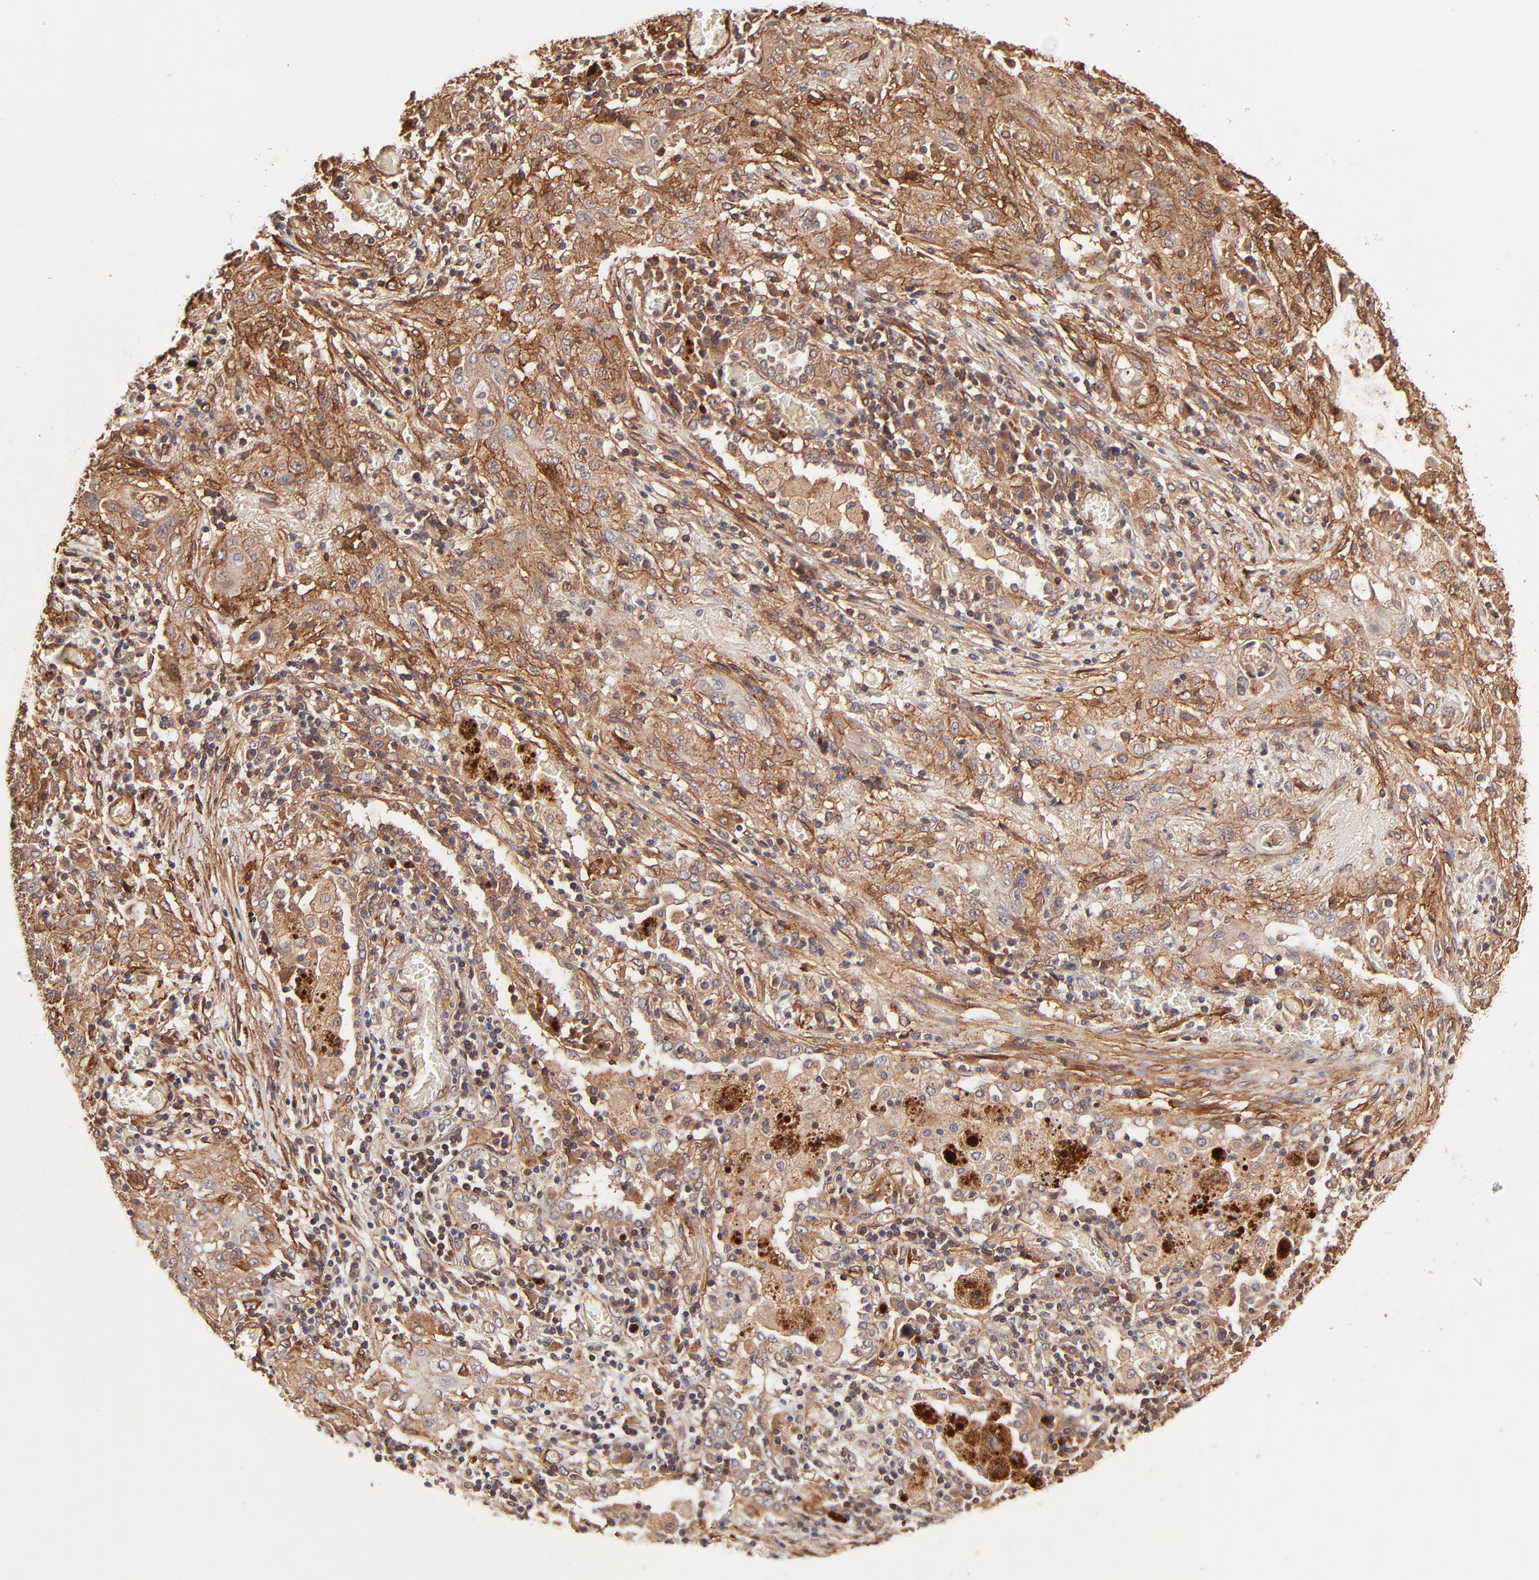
{"staining": {"intensity": "moderate", "quantity": ">75%", "location": "cytoplasmic/membranous"}, "tissue": "lung cancer", "cell_type": "Tumor cells", "image_type": "cancer", "snomed": [{"axis": "morphology", "description": "Squamous cell carcinoma, NOS"}, {"axis": "topography", "description": "Lung"}], "caption": "A histopathology image showing moderate cytoplasmic/membranous positivity in about >75% of tumor cells in lung squamous cell carcinoma, as visualized by brown immunohistochemical staining.", "gene": "ITGB1", "patient": {"sex": "female", "age": 47}}